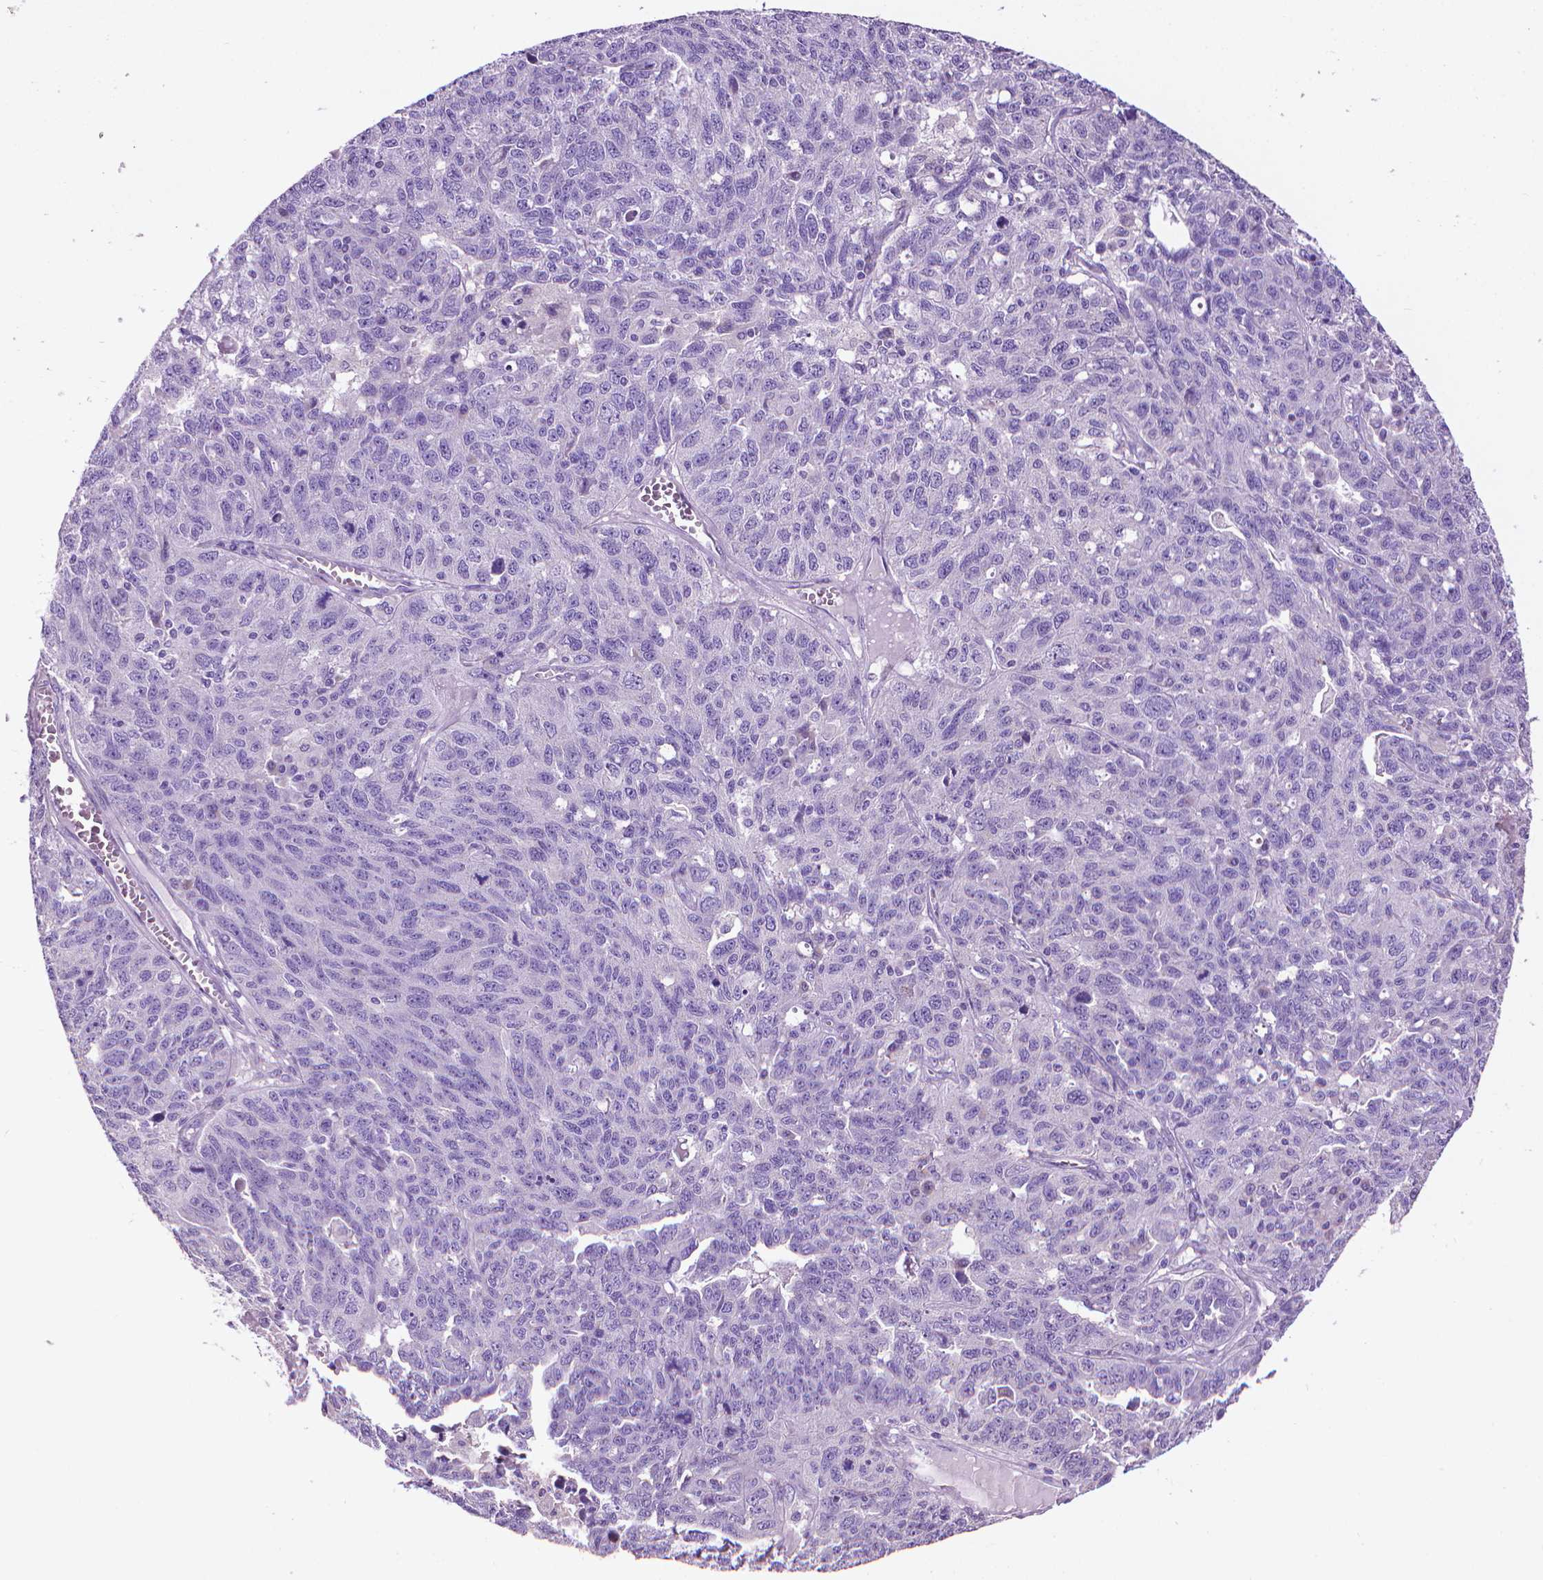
{"staining": {"intensity": "negative", "quantity": "none", "location": "none"}, "tissue": "ovarian cancer", "cell_type": "Tumor cells", "image_type": "cancer", "snomed": [{"axis": "morphology", "description": "Cystadenocarcinoma, serous, NOS"}, {"axis": "topography", "description": "Ovary"}], "caption": "This histopathology image is of ovarian cancer stained with immunohistochemistry to label a protein in brown with the nuclei are counter-stained blue. There is no staining in tumor cells.", "gene": "AQP10", "patient": {"sex": "female", "age": 71}}